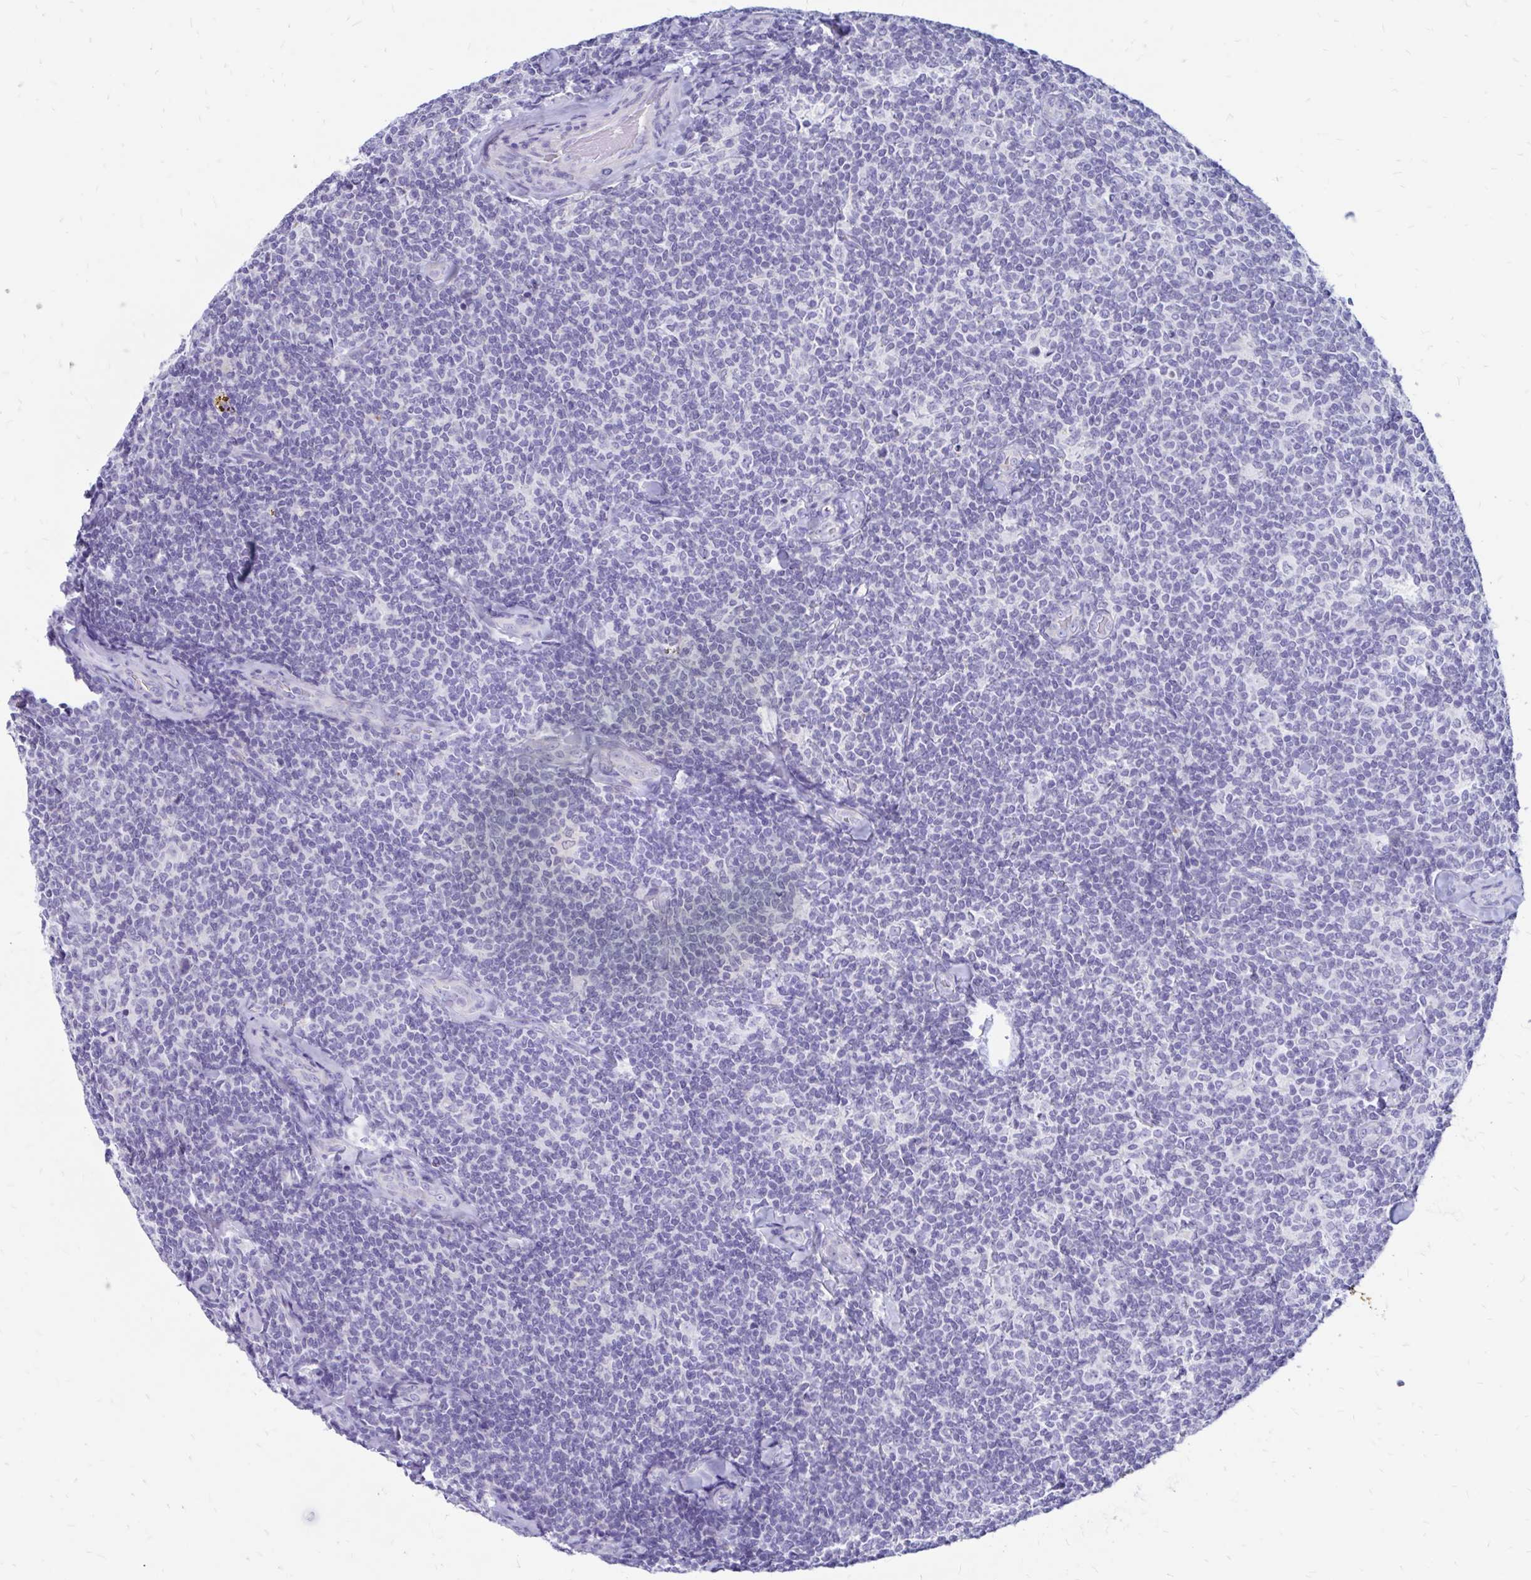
{"staining": {"intensity": "negative", "quantity": "none", "location": "none"}, "tissue": "lymphoma", "cell_type": "Tumor cells", "image_type": "cancer", "snomed": [{"axis": "morphology", "description": "Malignant lymphoma, non-Hodgkin's type, Low grade"}, {"axis": "topography", "description": "Lymph node"}], "caption": "Tumor cells are negative for brown protein staining in lymphoma. Nuclei are stained in blue.", "gene": "IGSF5", "patient": {"sex": "female", "age": 56}}